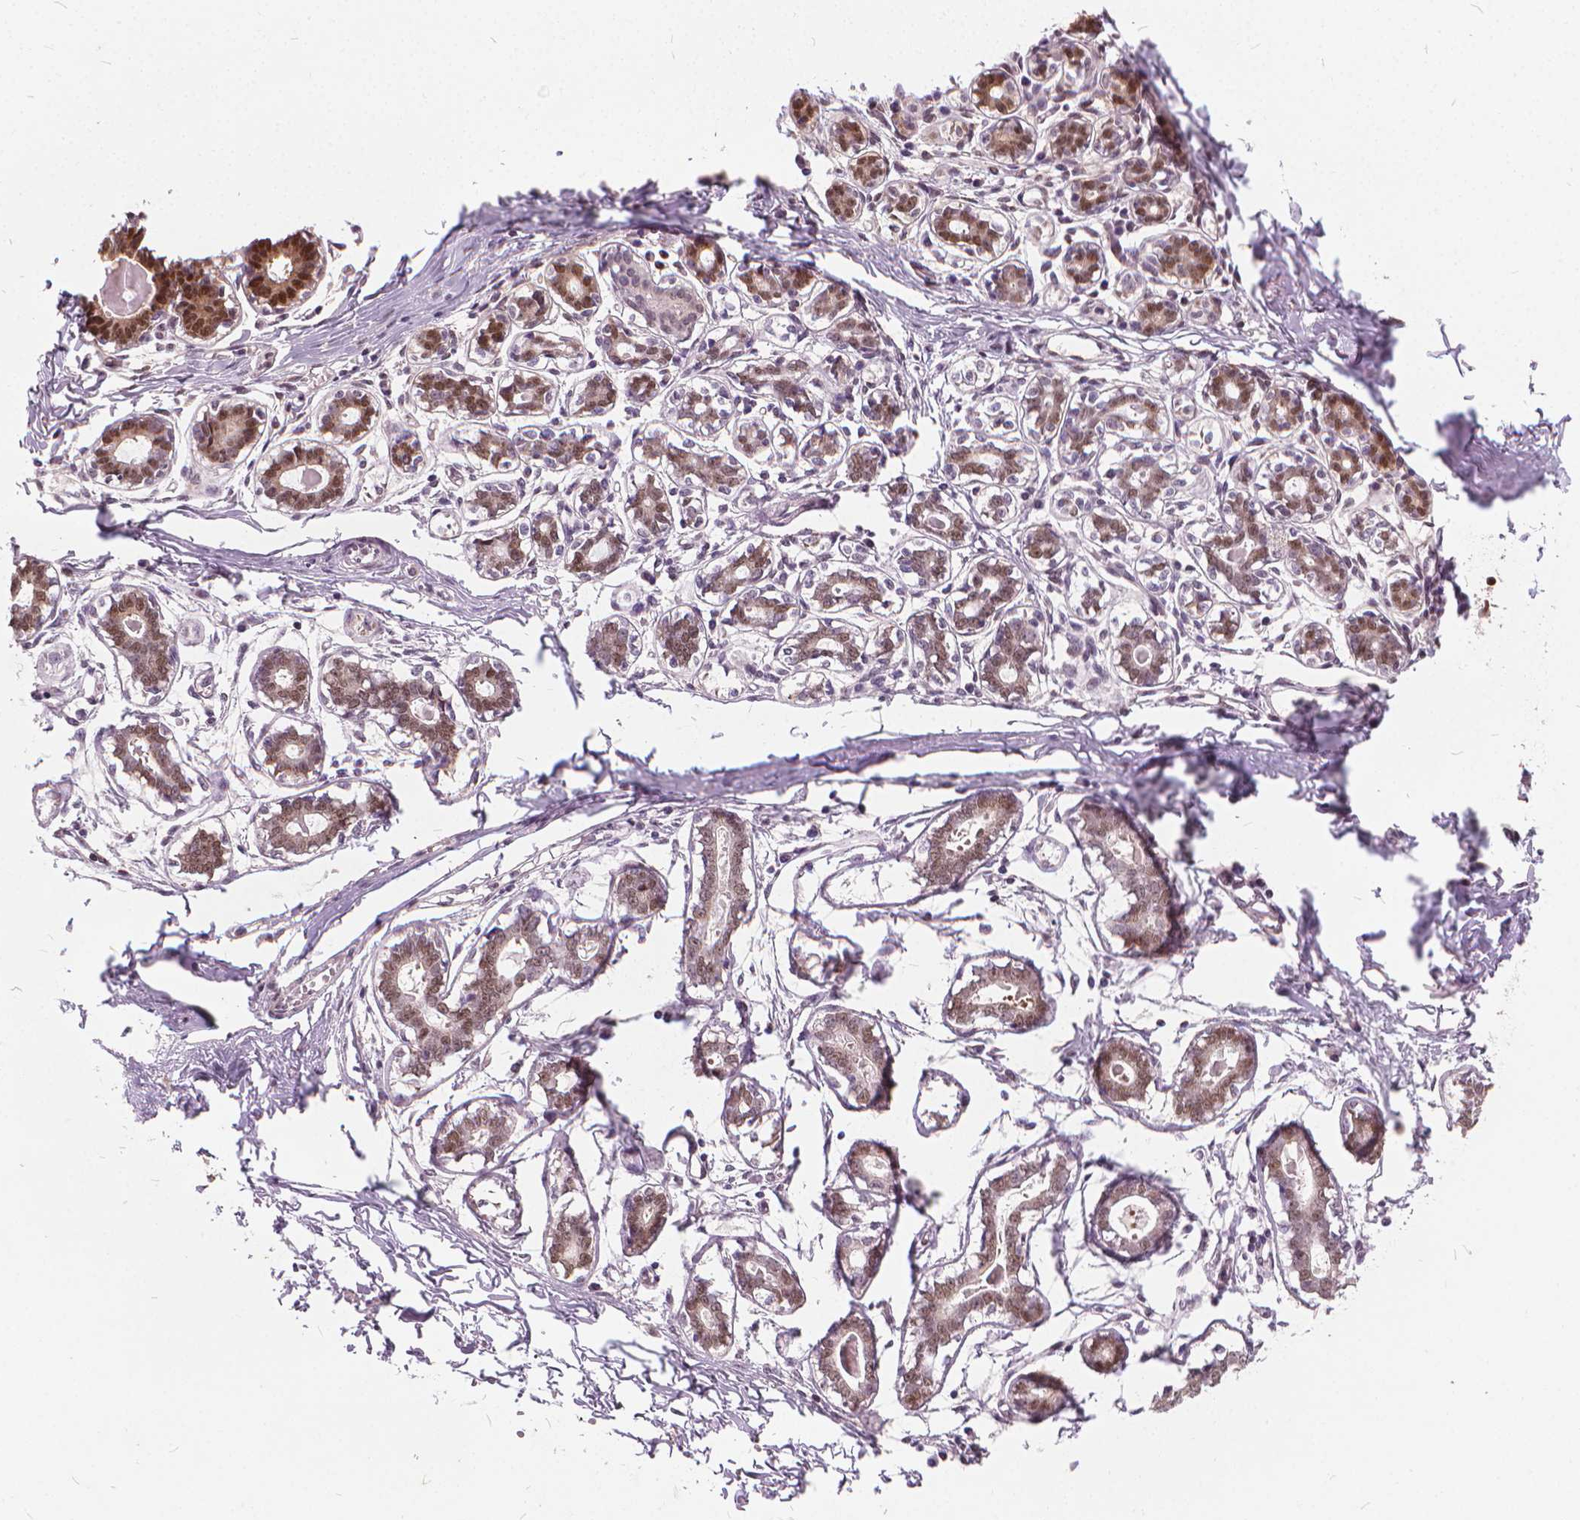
{"staining": {"intensity": "negative", "quantity": "none", "location": "none"}, "tissue": "breast", "cell_type": "Adipocytes", "image_type": "normal", "snomed": [{"axis": "morphology", "description": "Normal tissue, NOS"}, {"axis": "topography", "description": "Skin"}, {"axis": "topography", "description": "Breast"}], "caption": "Immunohistochemical staining of benign human breast shows no significant expression in adipocytes.", "gene": "STAT5B", "patient": {"sex": "female", "age": 43}}